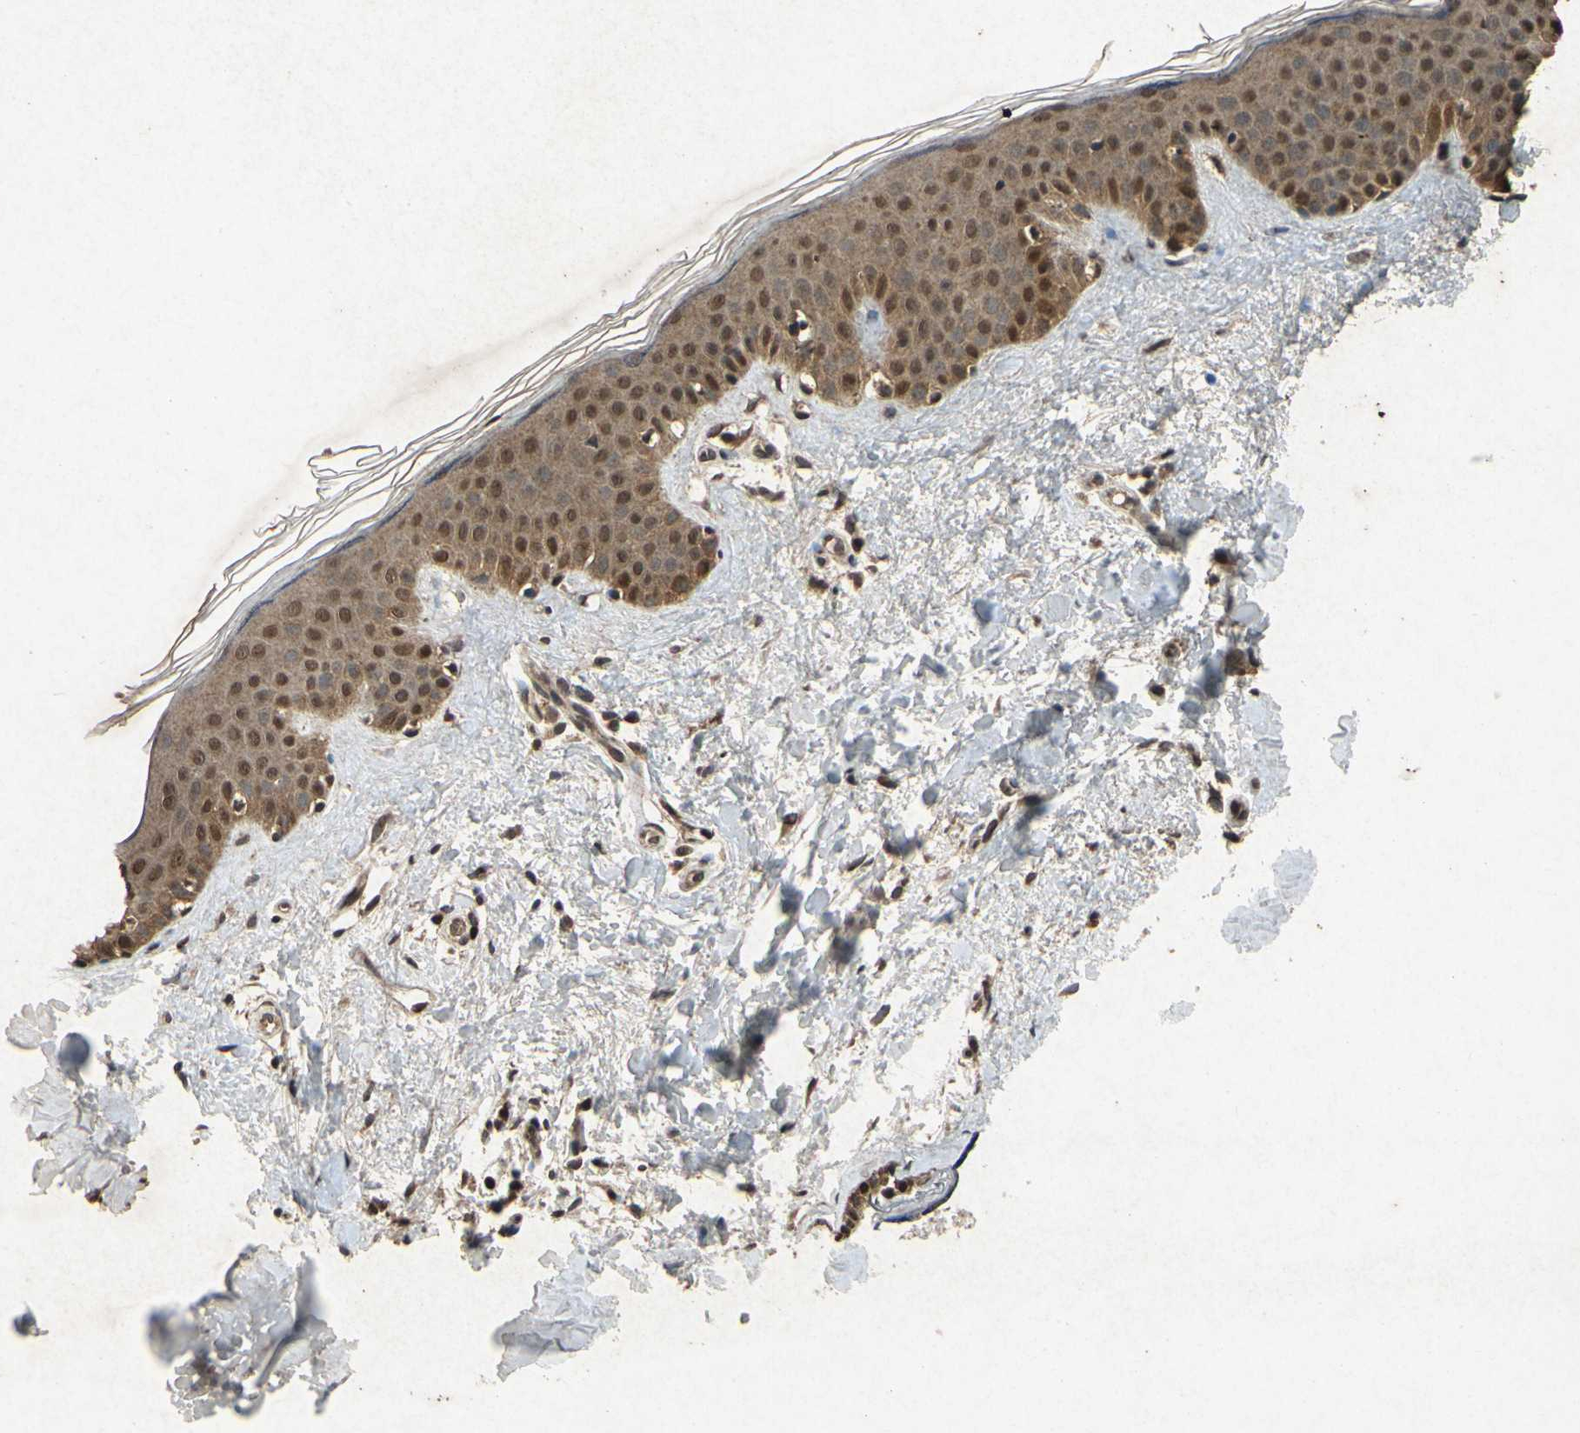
{"staining": {"intensity": "strong", "quantity": ">75%", "location": "cytoplasmic/membranous,nuclear"}, "tissue": "skin", "cell_type": "Fibroblasts", "image_type": "normal", "snomed": [{"axis": "morphology", "description": "Normal tissue, NOS"}, {"axis": "topography", "description": "Skin"}], "caption": "There is high levels of strong cytoplasmic/membranous,nuclear expression in fibroblasts of unremarkable skin, as demonstrated by immunohistochemical staining (brown color).", "gene": "ATP6V1H", "patient": {"sex": "male", "age": 67}}